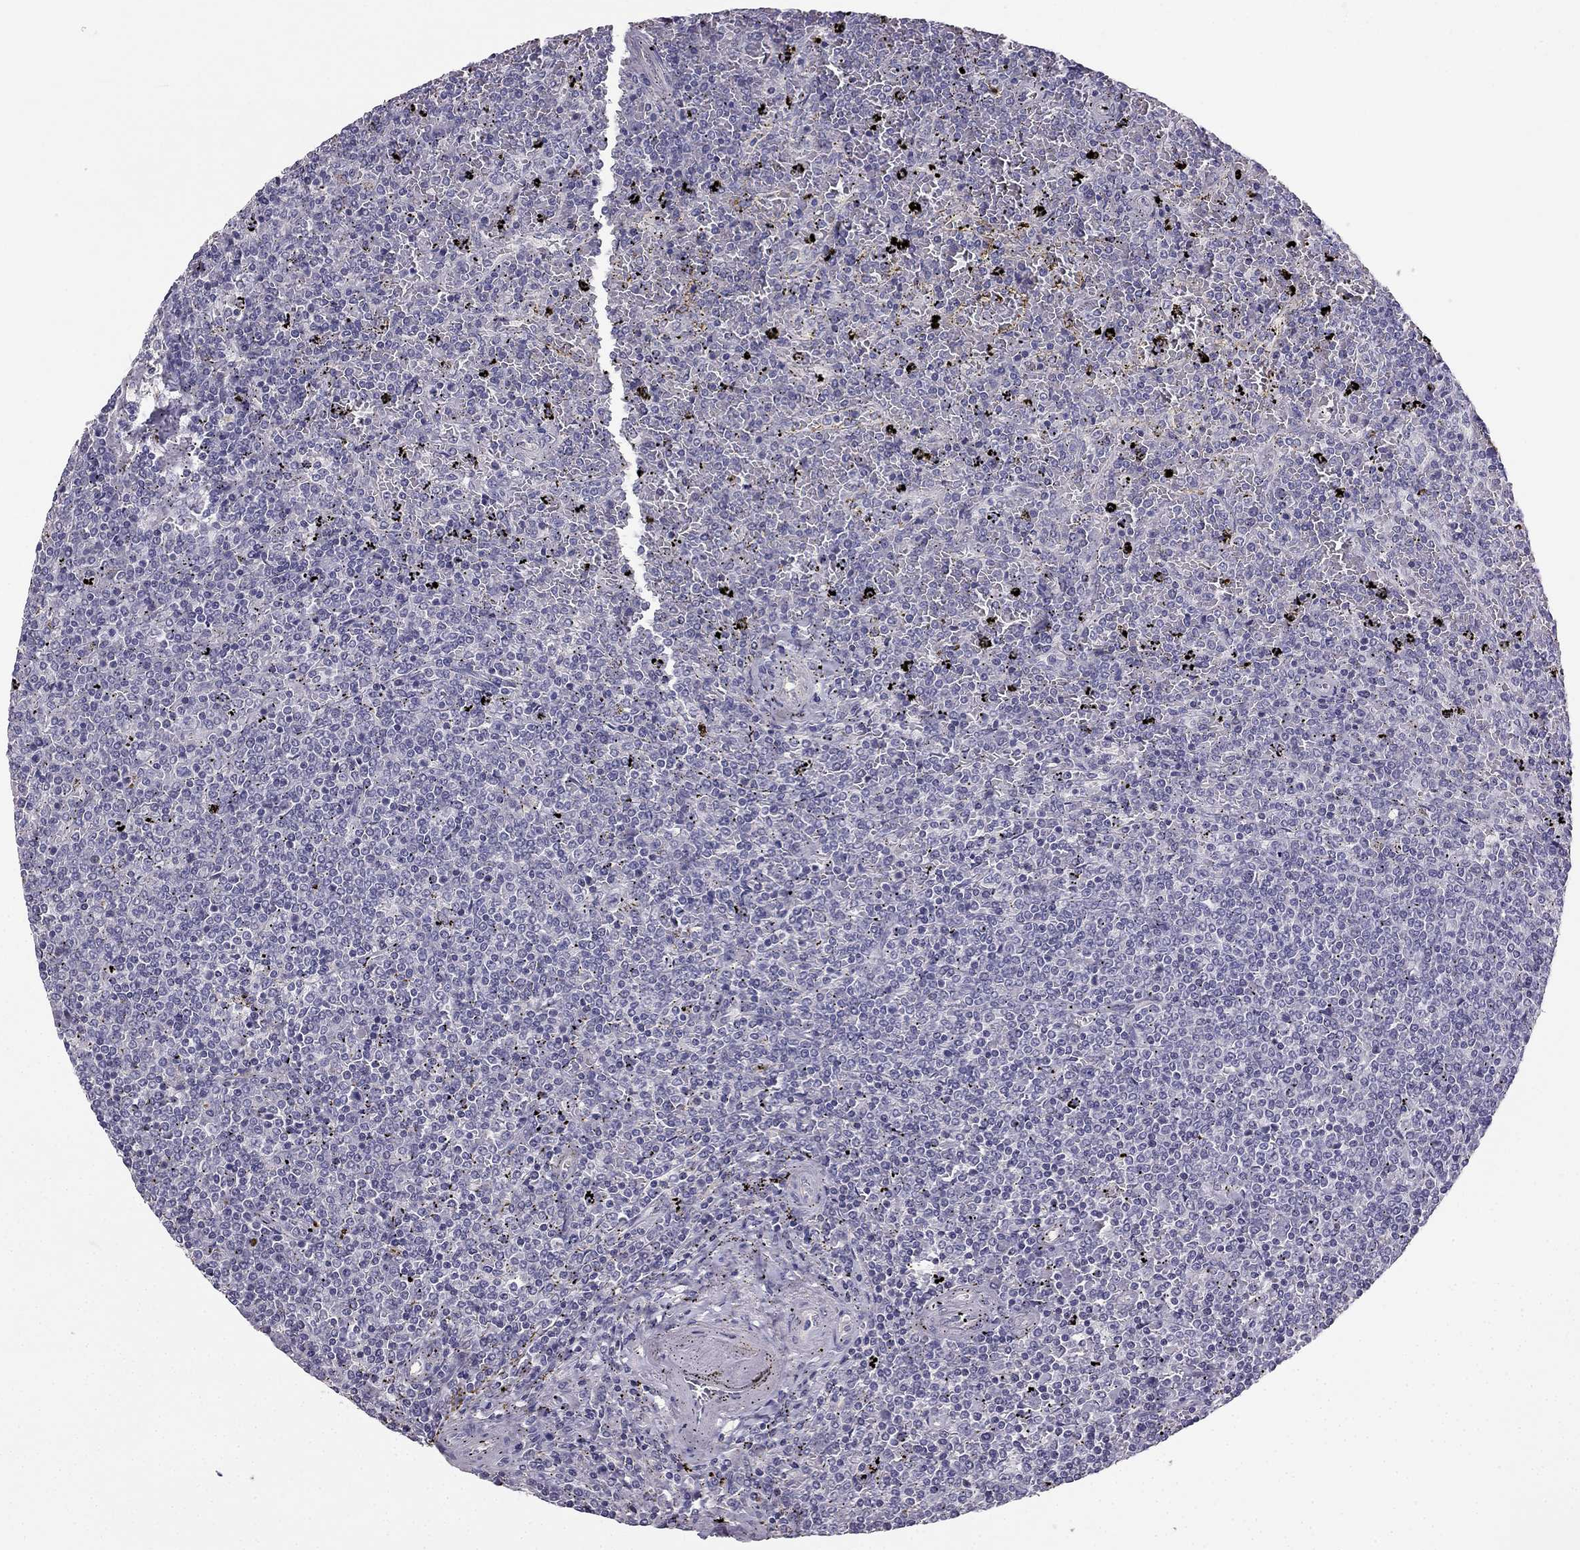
{"staining": {"intensity": "negative", "quantity": "none", "location": "none"}, "tissue": "lymphoma", "cell_type": "Tumor cells", "image_type": "cancer", "snomed": [{"axis": "morphology", "description": "Malignant lymphoma, non-Hodgkin's type, Low grade"}, {"axis": "topography", "description": "Spleen"}], "caption": "DAB immunohistochemical staining of low-grade malignant lymphoma, non-Hodgkin's type reveals no significant positivity in tumor cells.", "gene": "HSFX1", "patient": {"sex": "female", "age": 77}}